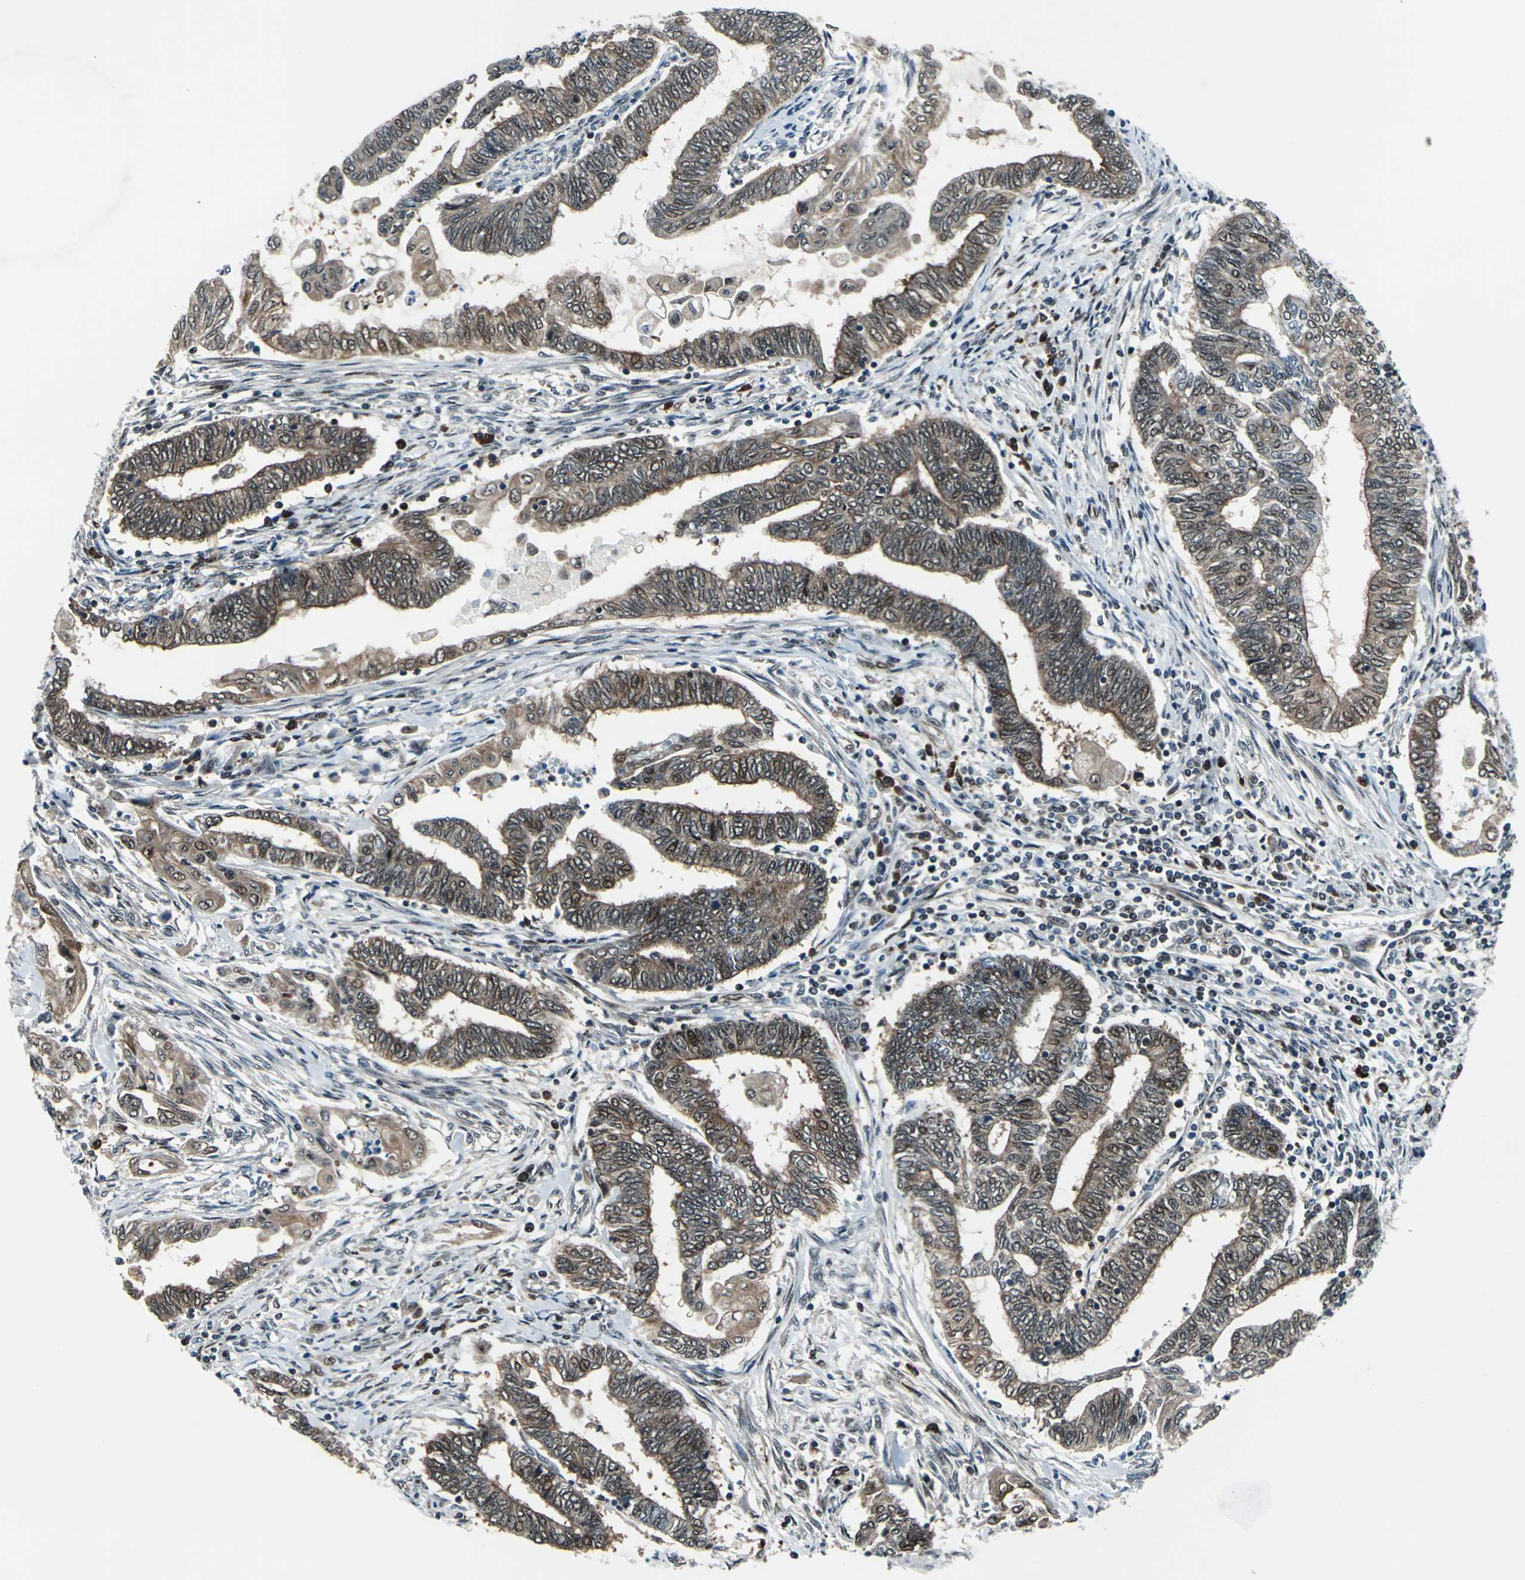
{"staining": {"intensity": "moderate", "quantity": "25%-75%", "location": "cytoplasmic/membranous,nuclear"}, "tissue": "endometrial cancer", "cell_type": "Tumor cells", "image_type": "cancer", "snomed": [{"axis": "morphology", "description": "Adenocarcinoma, NOS"}, {"axis": "topography", "description": "Uterus"}, {"axis": "topography", "description": "Endometrium"}], "caption": "Immunohistochemistry image of neoplastic tissue: human endometrial cancer stained using immunohistochemistry (IHC) demonstrates medium levels of moderate protein expression localized specifically in the cytoplasmic/membranous and nuclear of tumor cells, appearing as a cytoplasmic/membranous and nuclear brown color.", "gene": "POLR3K", "patient": {"sex": "female", "age": 70}}